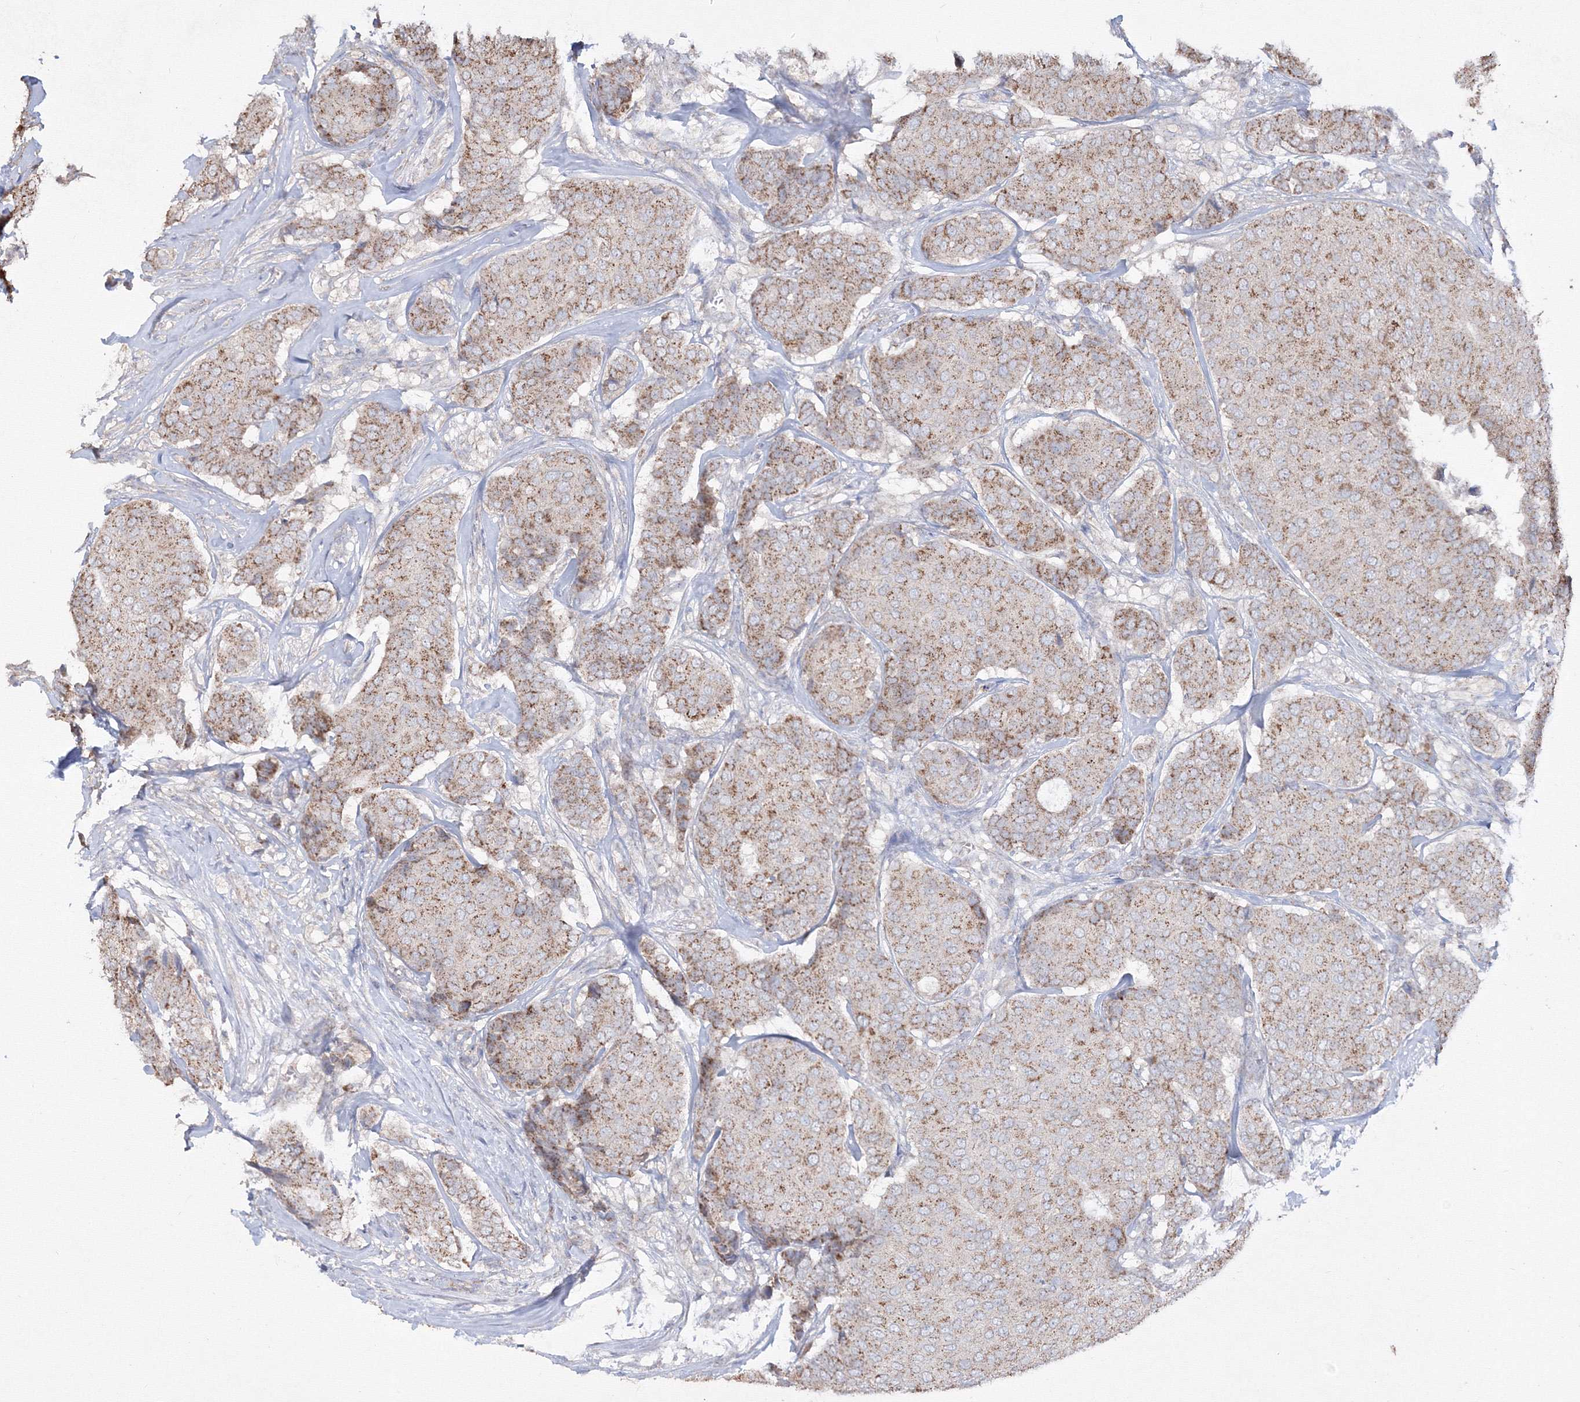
{"staining": {"intensity": "moderate", "quantity": ">75%", "location": "cytoplasmic/membranous"}, "tissue": "breast cancer", "cell_type": "Tumor cells", "image_type": "cancer", "snomed": [{"axis": "morphology", "description": "Duct carcinoma"}, {"axis": "topography", "description": "Breast"}], "caption": "Moderate cytoplasmic/membranous staining is present in about >75% of tumor cells in breast cancer (invasive ductal carcinoma). Nuclei are stained in blue.", "gene": "GRSF1", "patient": {"sex": "female", "age": 75}}